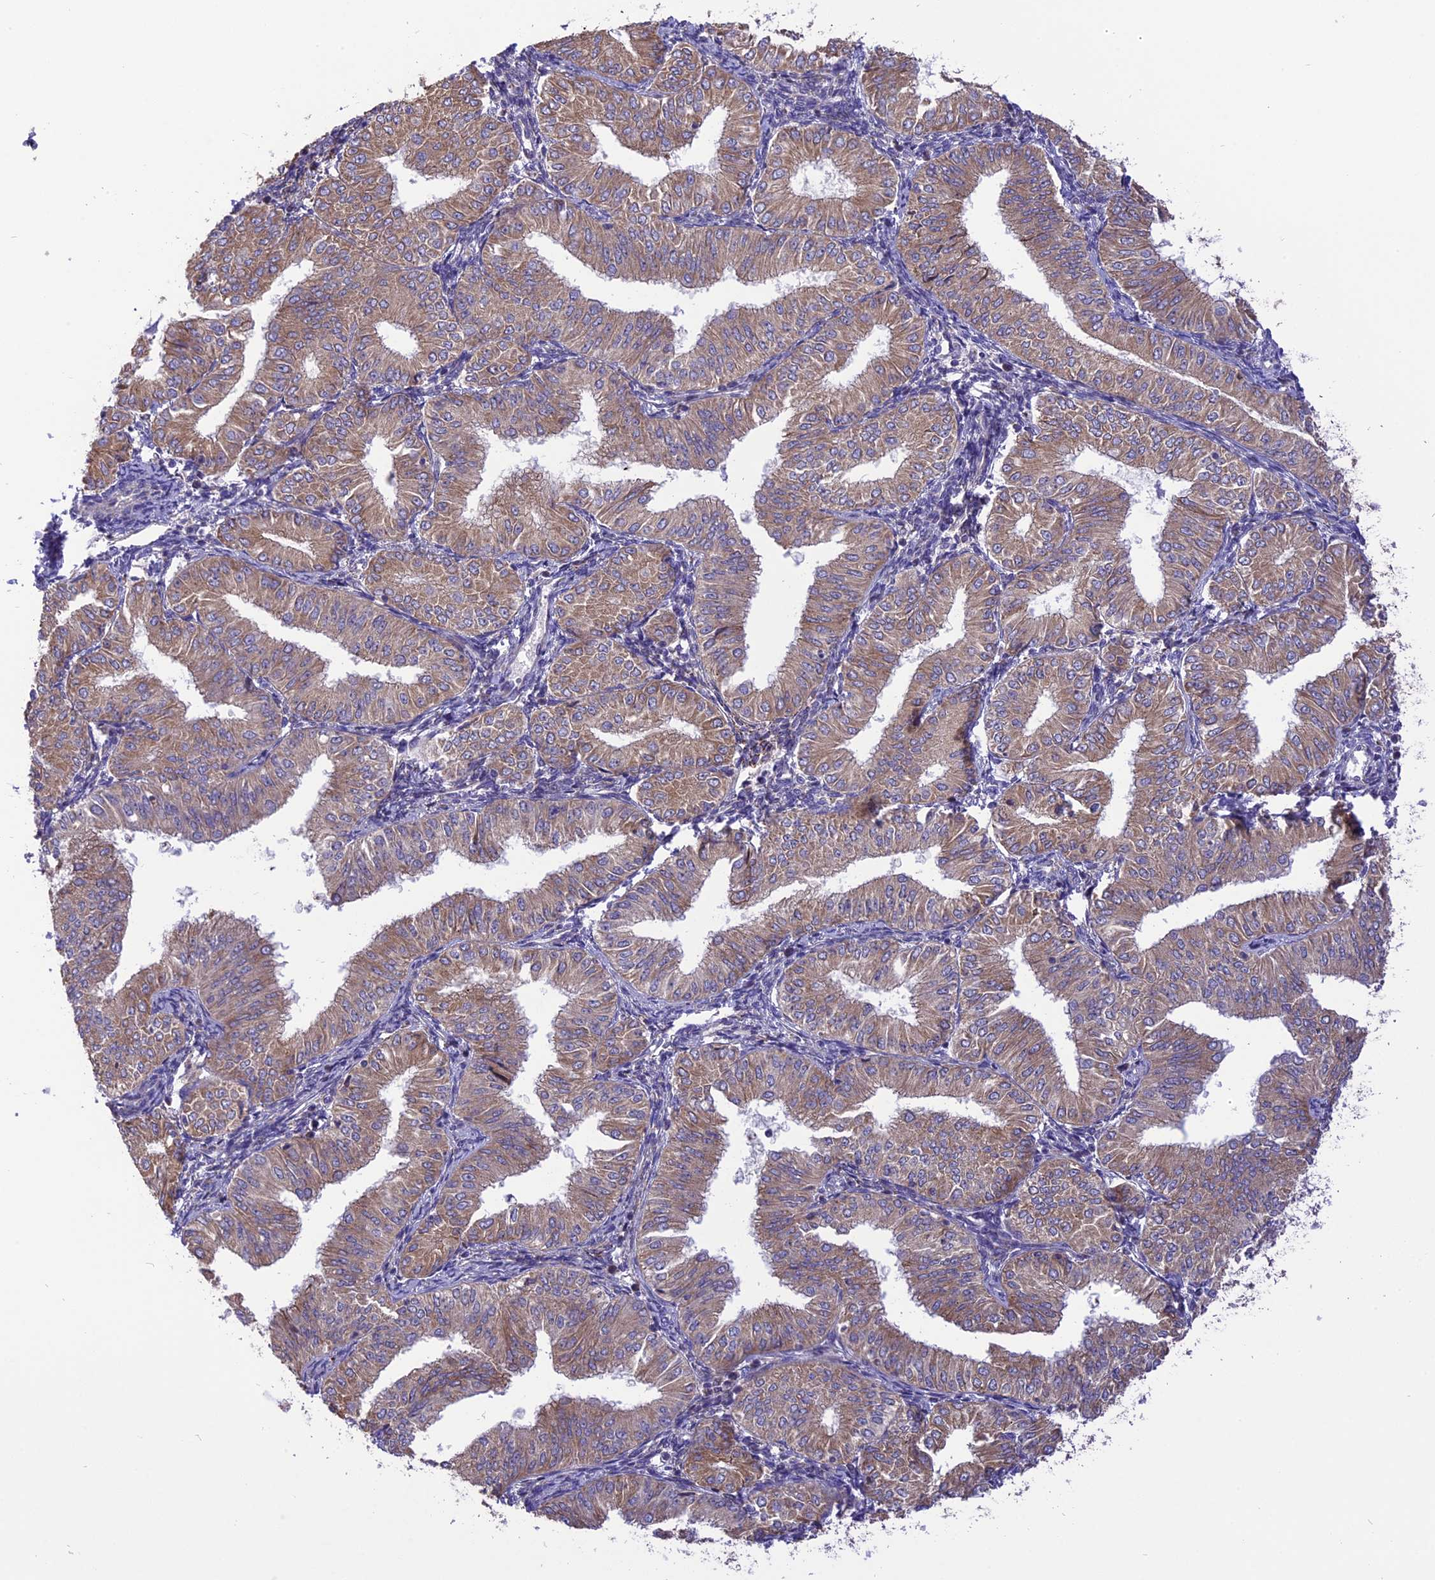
{"staining": {"intensity": "moderate", "quantity": ">75%", "location": "cytoplasmic/membranous"}, "tissue": "endometrial cancer", "cell_type": "Tumor cells", "image_type": "cancer", "snomed": [{"axis": "morphology", "description": "Normal tissue, NOS"}, {"axis": "morphology", "description": "Adenocarcinoma, NOS"}, {"axis": "topography", "description": "Endometrium"}], "caption": "A photomicrograph showing moderate cytoplasmic/membranous positivity in approximately >75% of tumor cells in endometrial cancer, as visualized by brown immunohistochemical staining.", "gene": "ARMCX6", "patient": {"sex": "female", "age": 53}}